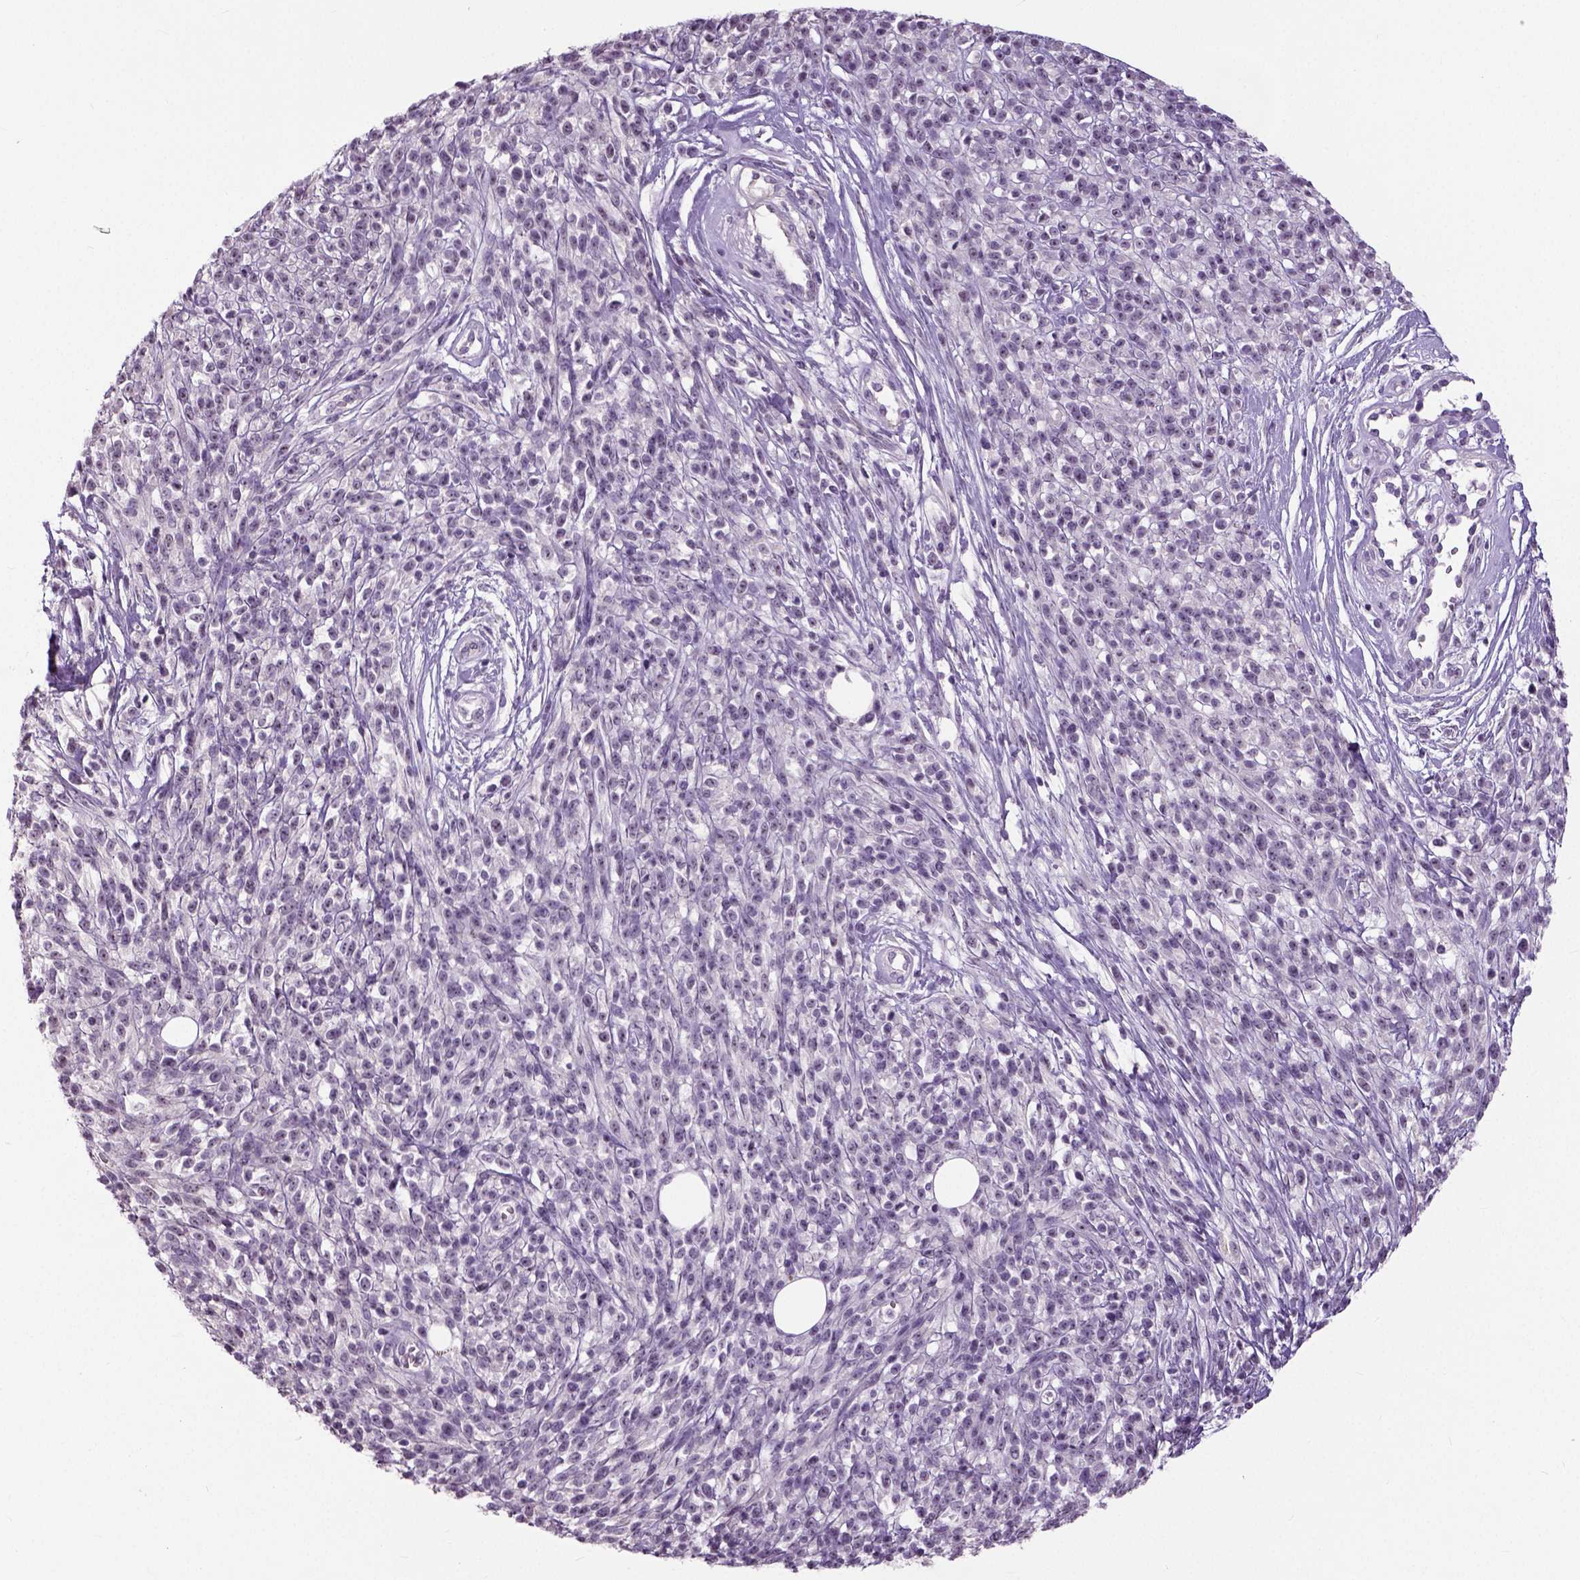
{"staining": {"intensity": "negative", "quantity": "none", "location": "none"}, "tissue": "melanoma", "cell_type": "Tumor cells", "image_type": "cancer", "snomed": [{"axis": "morphology", "description": "Malignant melanoma, NOS"}, {"axis": "topography", "description": "Skin"}, {"axis": "topography", "description": "Skin of trunk"}], "caption": "Immunohistochemical staining of human malignant melanoma reveals no significant staining in tumor cells. The staining is performed using DAB (3,3'-diaminobenzidine) brown chromogen with nuclei counter-stained in using hematoxylin.", "gene": "NECAB1", "patient": {"sex": "male", "age": 74}}